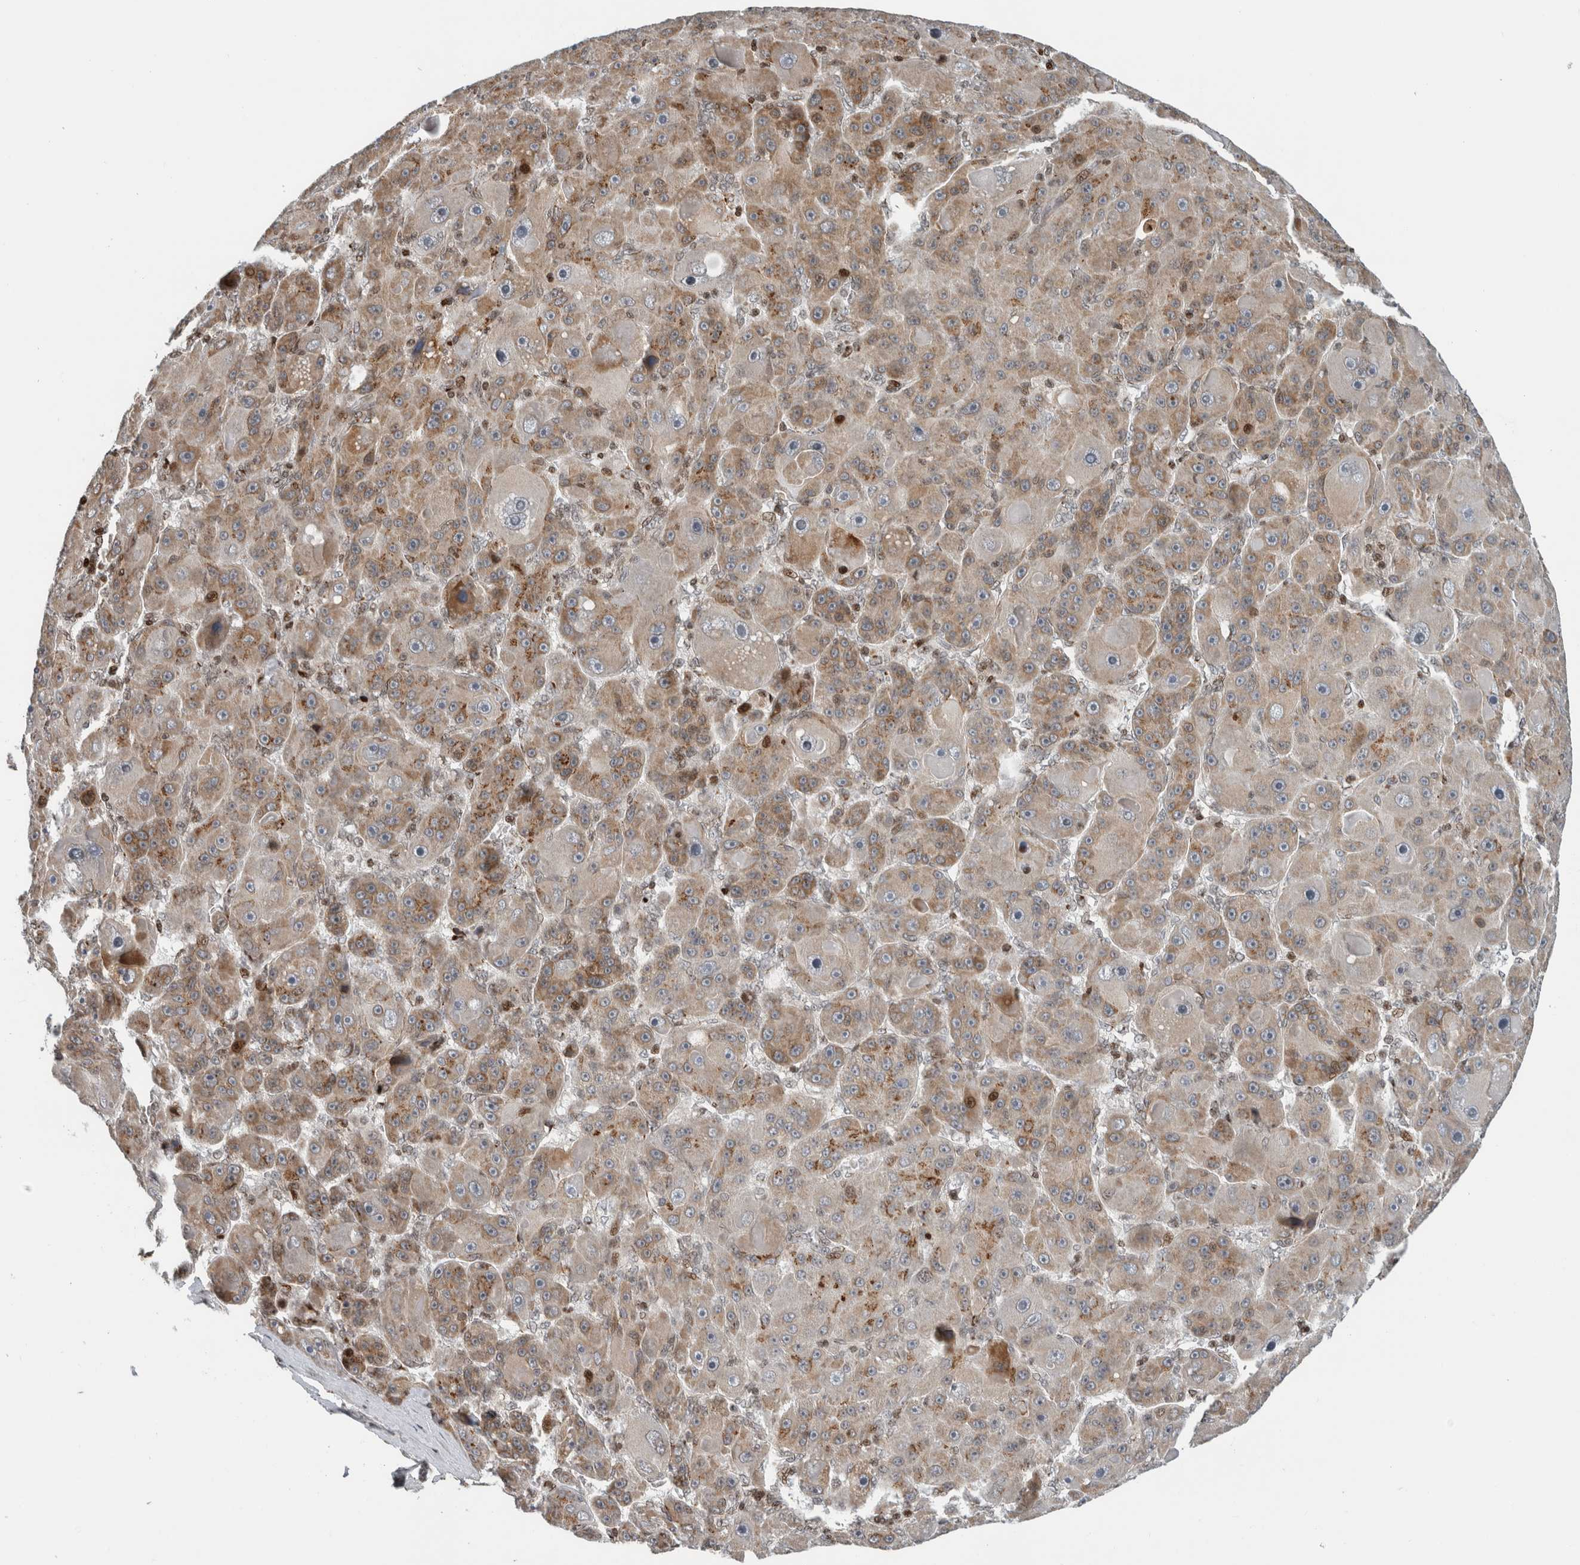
{"staining": {"intensity": "moderate", "quantity": ">75%", "location": "cytoplasmic/membranous"}, "tissue": "liver cancer", "cell_type": "Tumor cells", "image_type": "cancer", "snomed": [{"axis": "morphology", "description": "Carcinoma, Hepatocellular, NOS"}, {"axis": "topography", "description": "Liver"}], "caption": "Moderate cytoplasmic/membranous protein positivity is appreciated in approximately >75% of tumor cells in liver cancer. The staining was performed using DAB, with brown indicating positive protein expression. Nuclei are stained blue with hematoxylin.", "gene": "GINS4", "patient": {"sex": "male", "age": 76}}